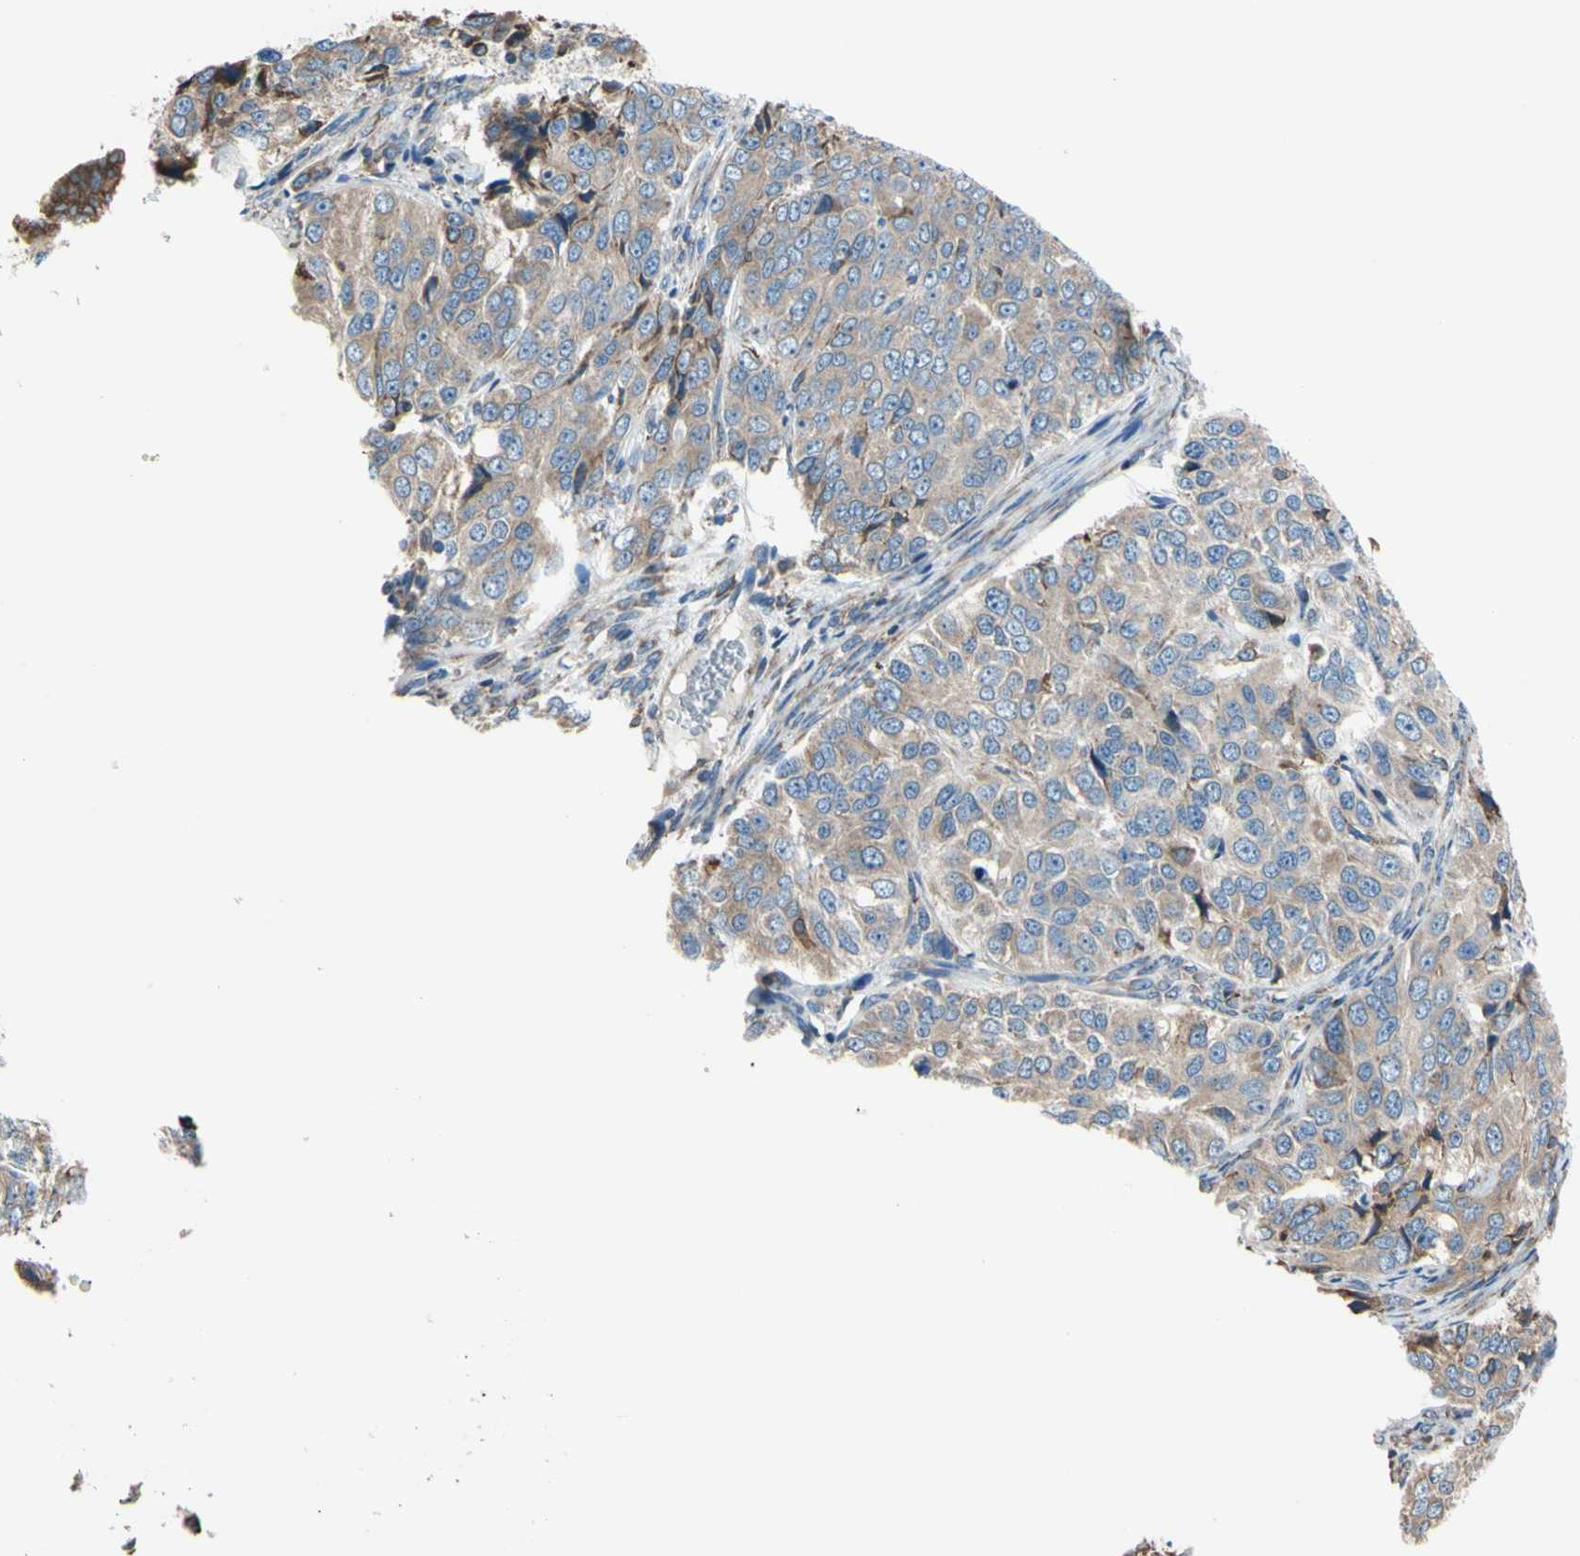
{"staining": {"intensity": "weak", "quantity": ">75%", "location": "cytoplasmic/membranous"}, "tissue": "ovarian cancer", "cell_type": "Tumor cells", "image_type": "cancer", "snomed": [{"axis": "morphology", "description": "Carcinoma, endometroid"}, {"axis": "topography", "description": "Ovary"}], "caption": "Ovarian endometroid carcinoma was stained to show a protein in brown. There is low levels of weak cytoplasmic/membranous staining in about >75% of tumor cells.", "gene": "BMF", "patient": {"sex": "female", "age": 51}}